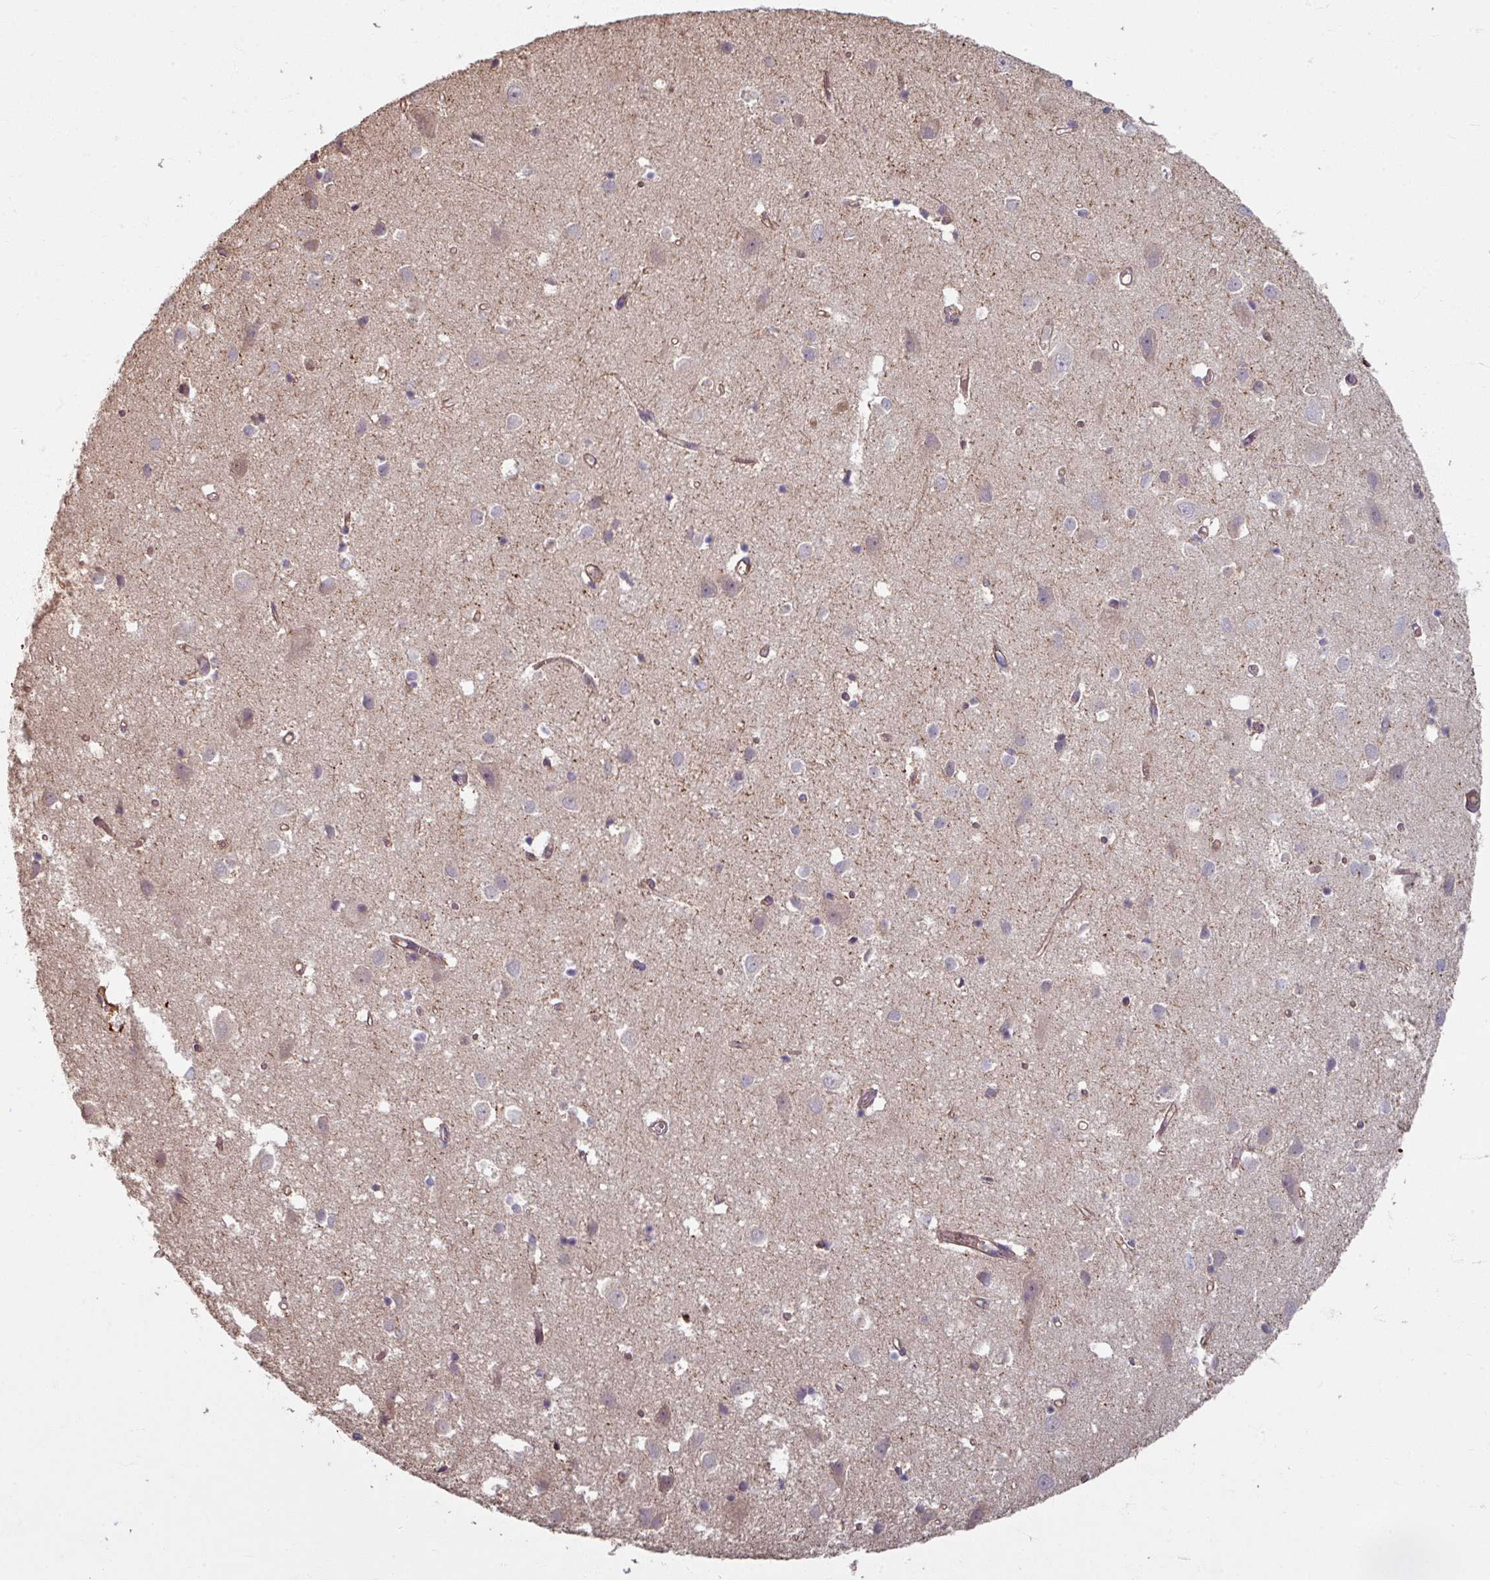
{"staining": {"intensity": "moderate", "quantity": ">75%", "location": "cytoplasmic/membranous"}, "tissue": "cerebral cortex", "cell_type": "Endothelial cells", "image_type": "normal", "snomed": [{"axis": "morphology", "description": "Normal tissue, NOS"}, {"axis": "topography", "description": "Cerebral cortex"}], "caption": "Endothelial cells demonstrate medium levels of moderate cytoplasmic/membranous positivity in about >75% of cells in benign human cerebral cortex.", "gene": "CCDC68", "patient": {"sex": "male", "age": 70}}